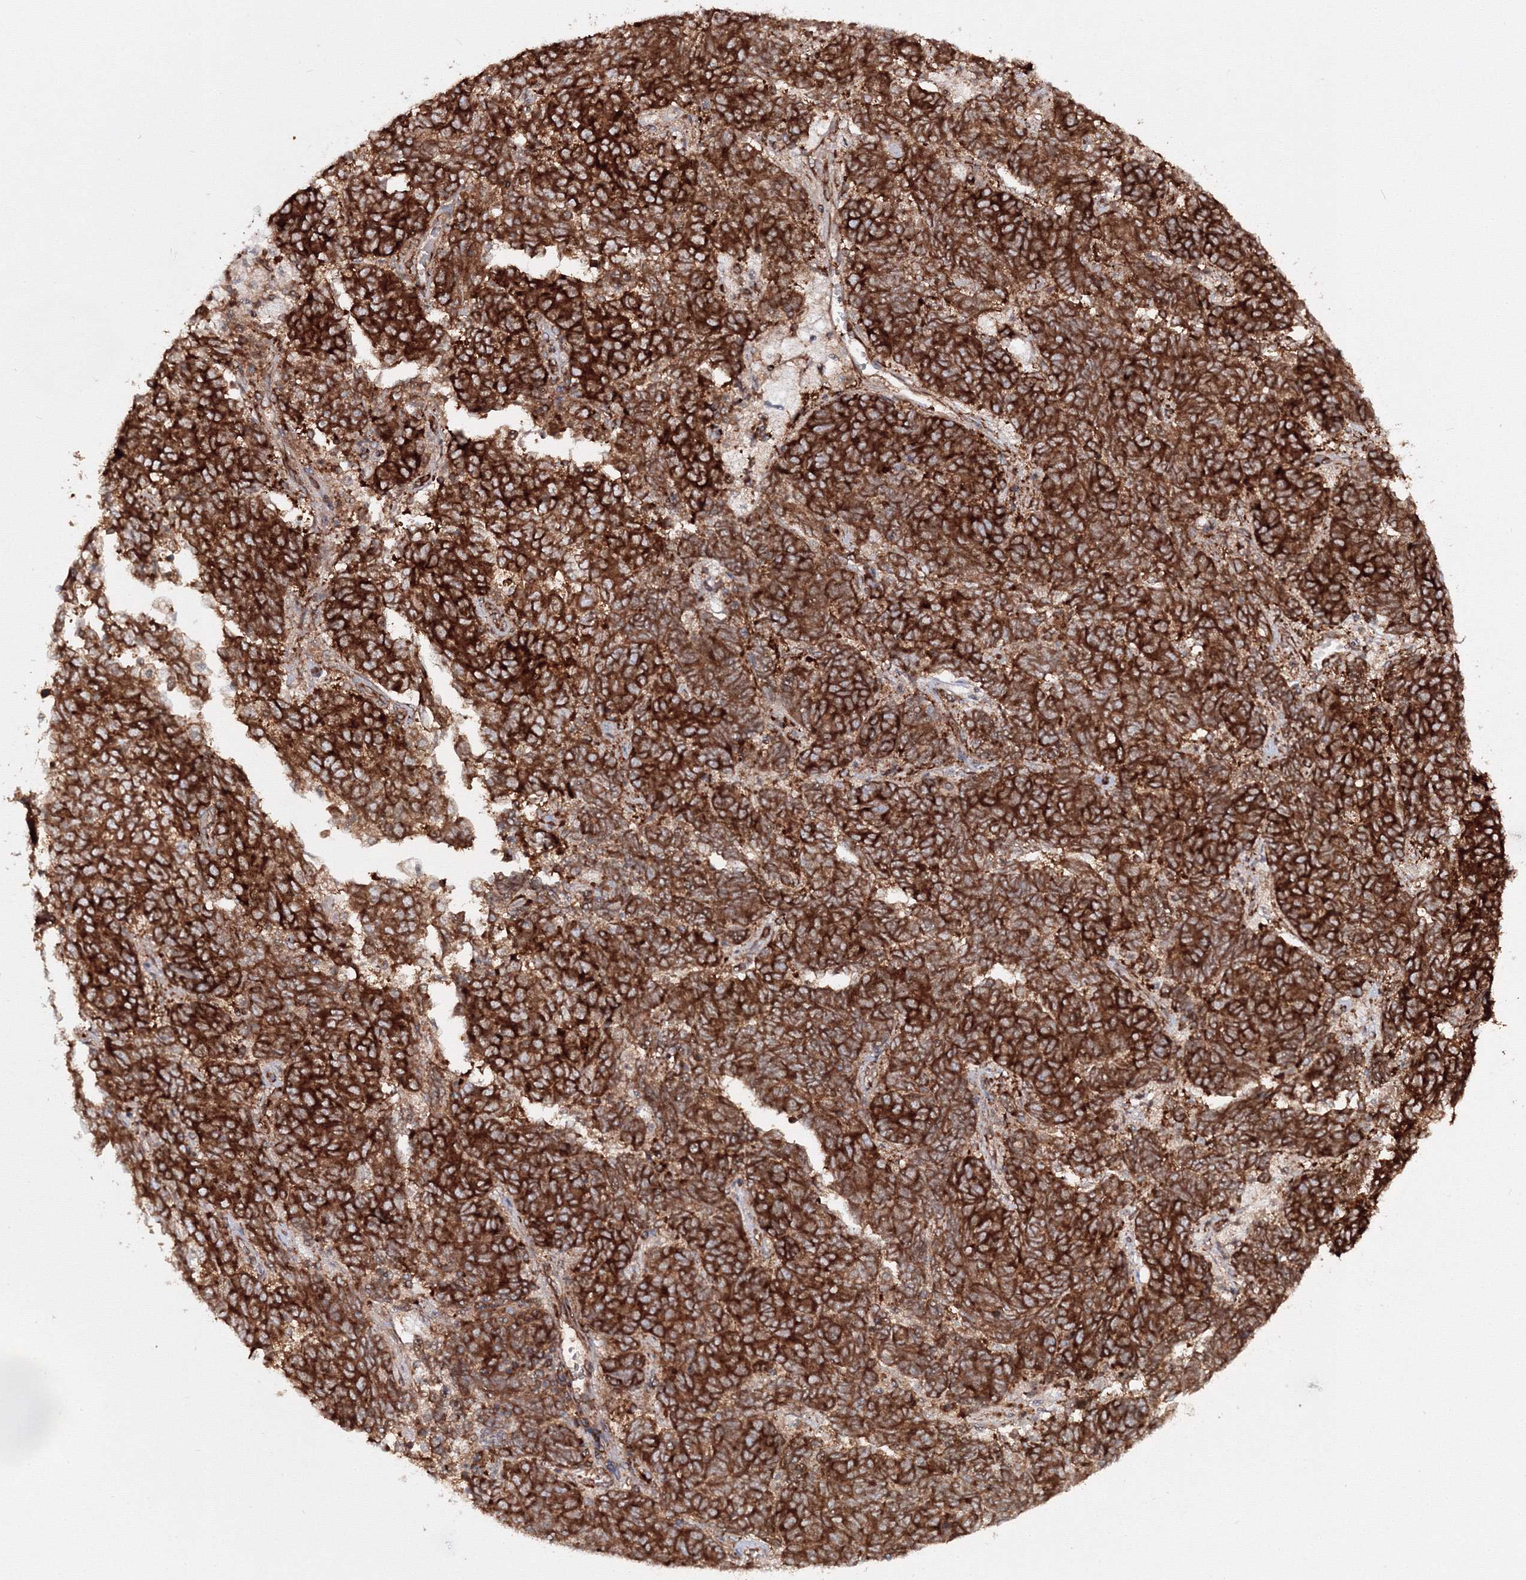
{"staining": {"intensity": "strong", "quantity": ">75%", "location": "cytoplasmic/membranous"}, "tissue": "endometrial cancer", "cell_type": "Tumor cells", "image_type": "cancer", "snomed": [{"axis": "morphology", "description": "Adenocarcinoma, NOS"}, {"axis": "topography", "description": "Endometrium"}], "caption": "A high amount of strong cytoplasmic/membranous positivity is seen in about >75% of tumor cells in endometrial cancer tissue. (DAB IHC with brightfield microscopy, high magnification).", "gene": "HARS1", "patient": {"sex": "female", "age": 80}}